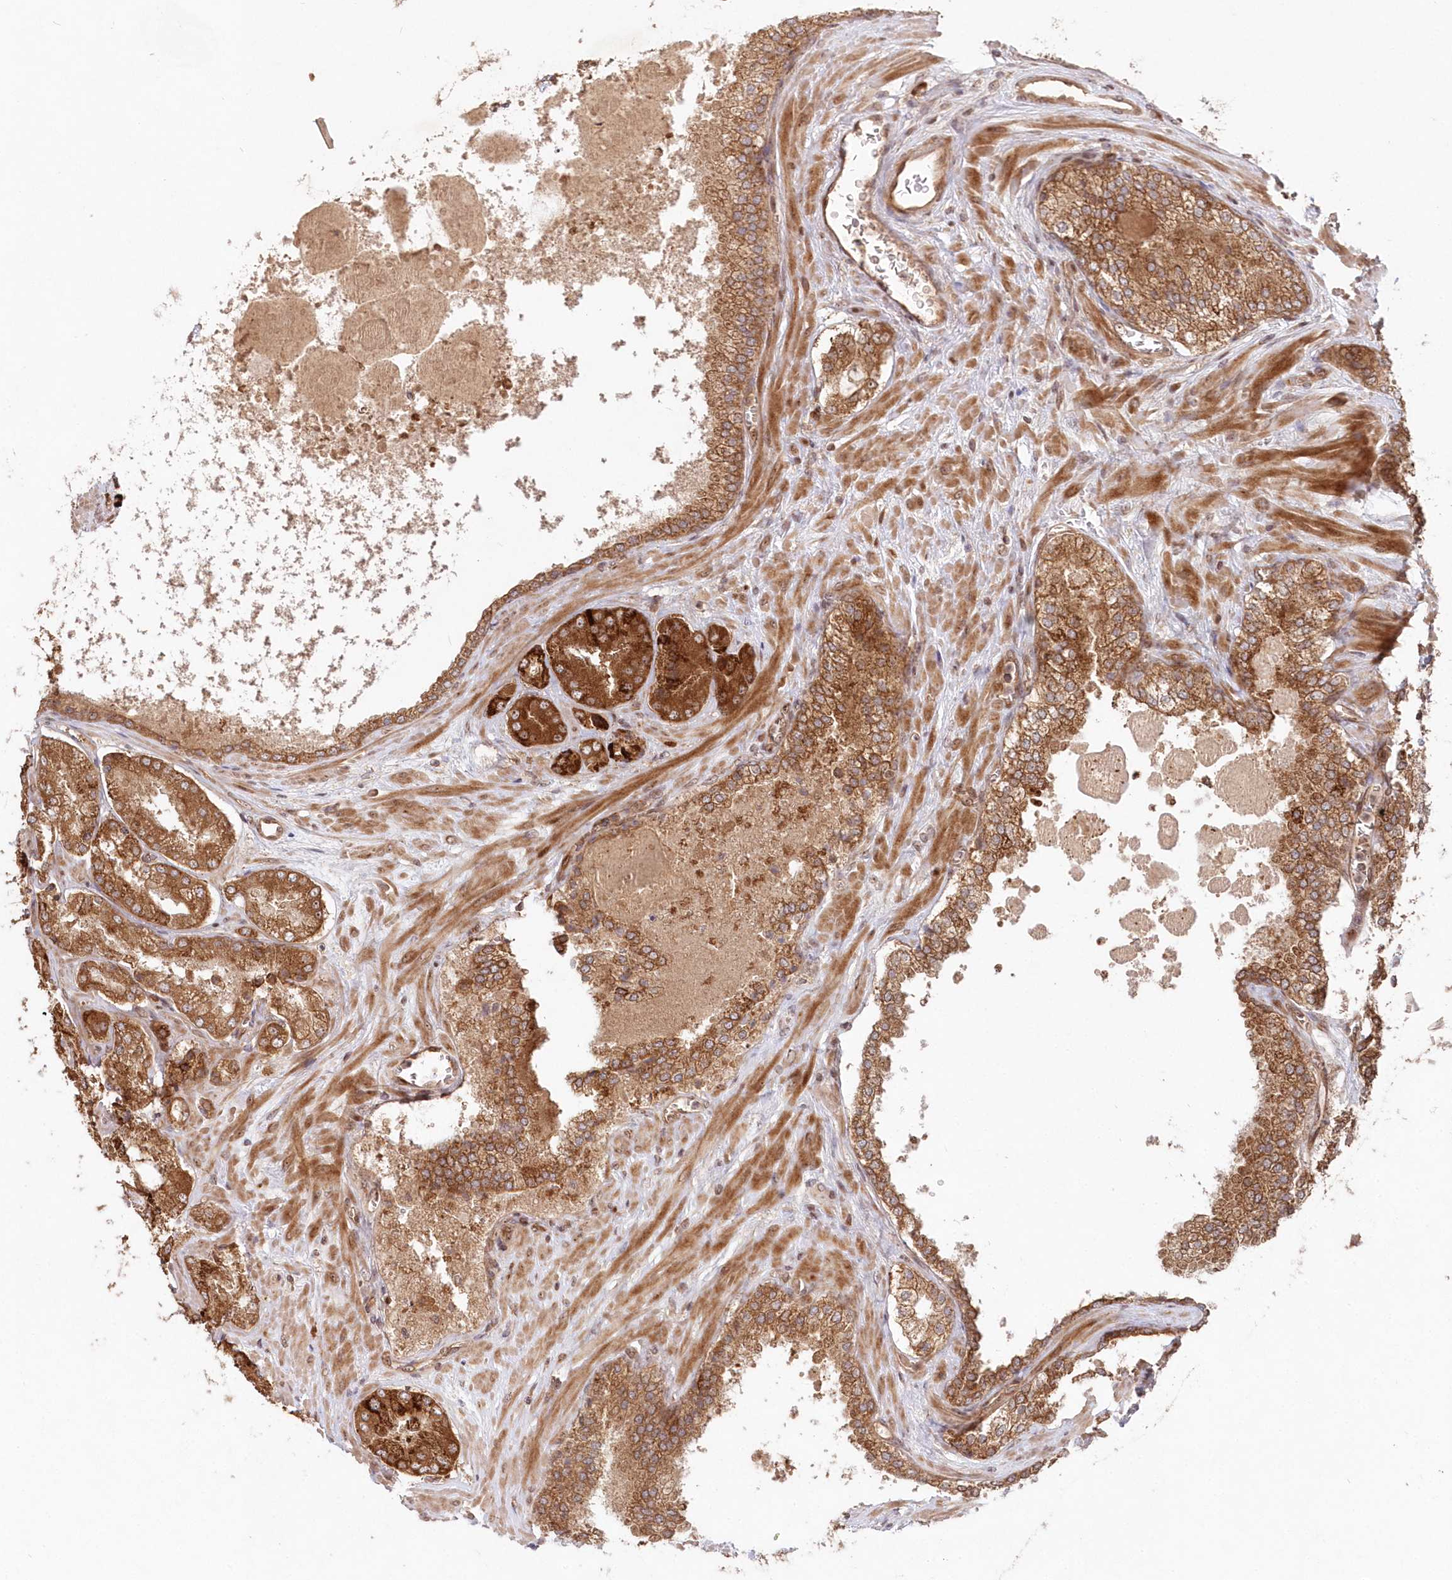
{"staining": {"intensity": "moderate", "quantity": ">75%", "location": "cytoplasmic/membranous"}, "tissue": "prostate cancer", "cell_type": "Tumor cells", "image_type": "cancer", "snomed": [{"axis": "morphology", "description": "Adenocarcinoma, Low grade"}, {"axis": "topography", "description": "Prostate"}], "caption": "Prostate cancer stained with a protein marker demonstrates moderate staining in tumor cells.", "gene": "SERINC1", "patient": {"sex": "male", "age": 74}}